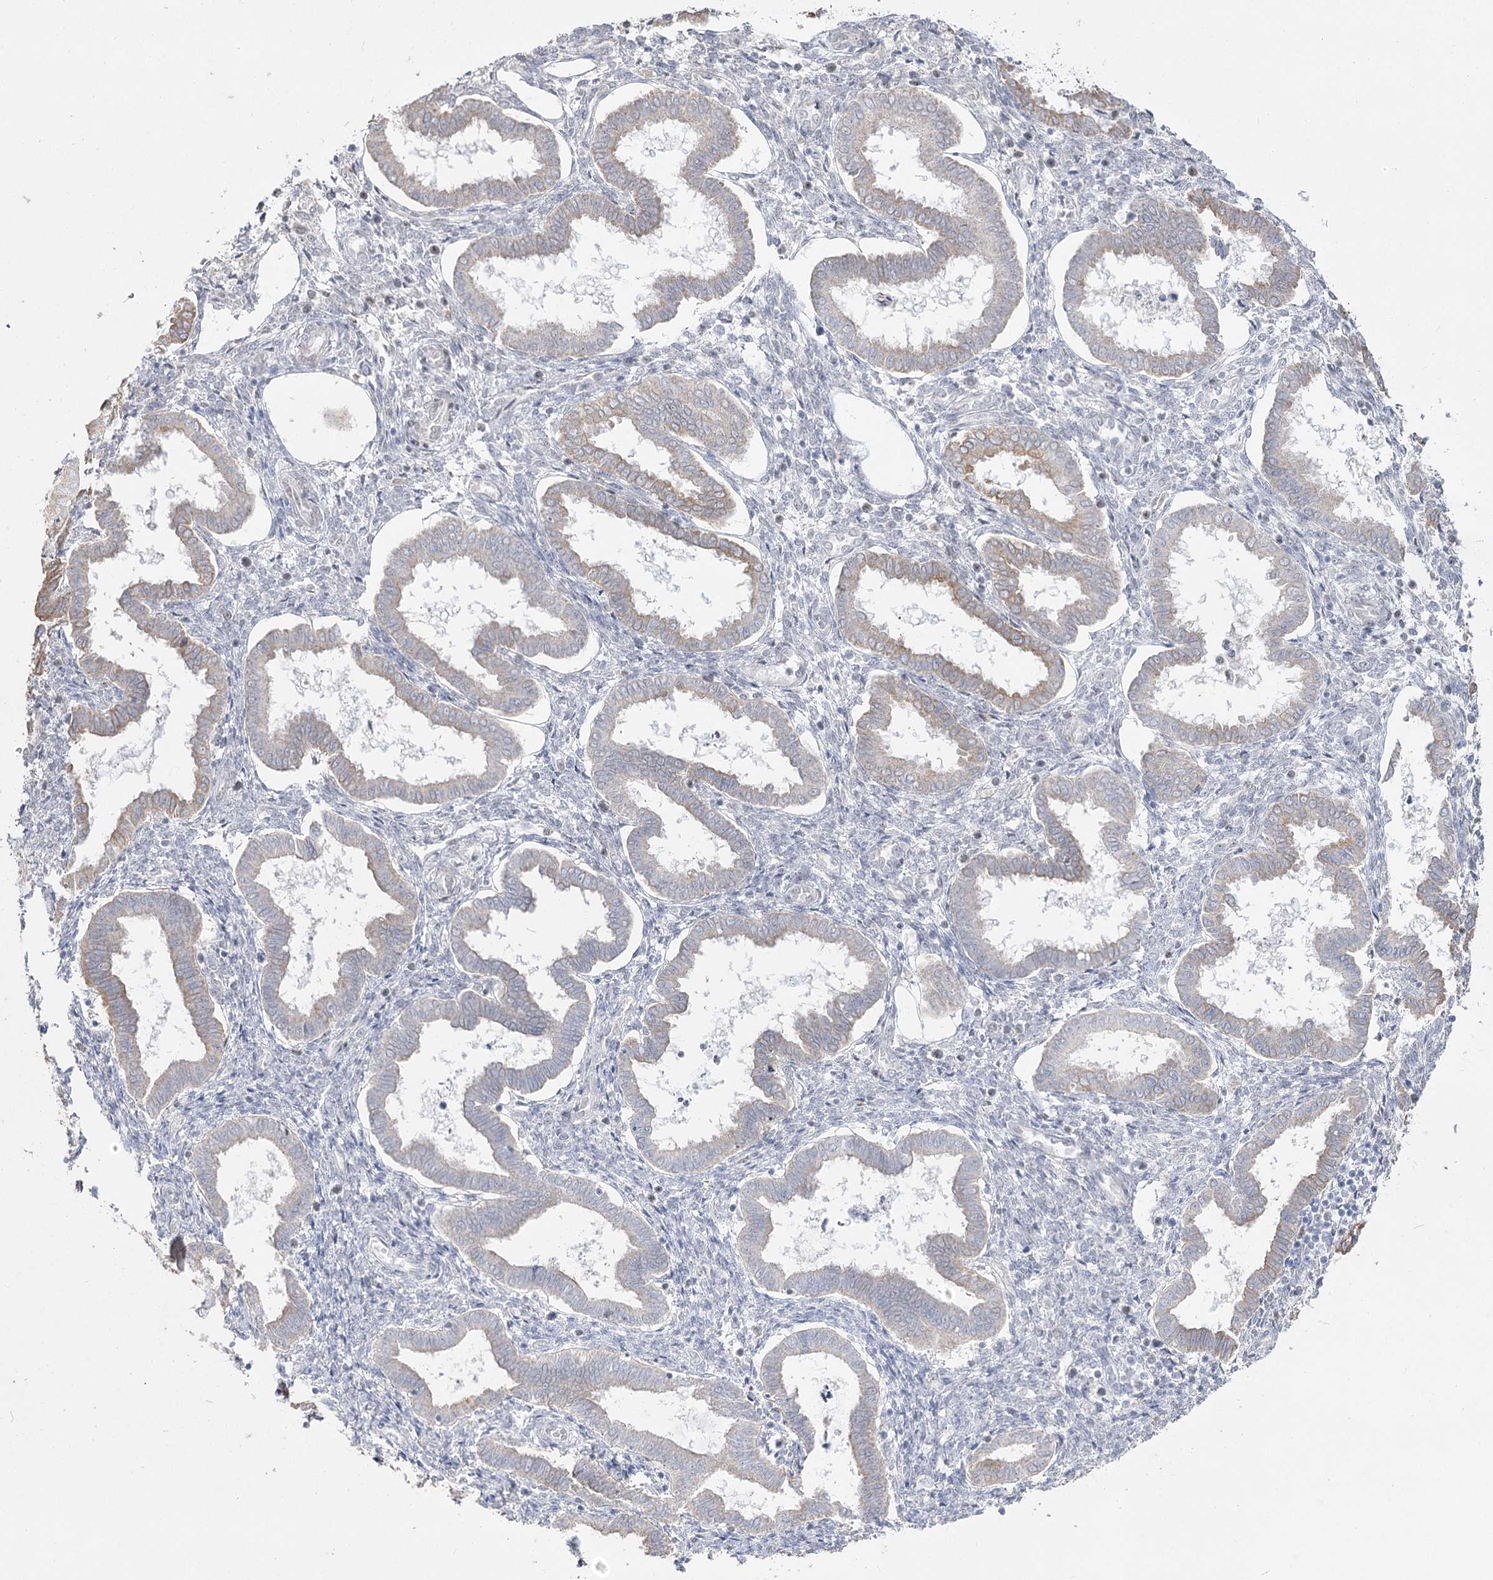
{"staining": {"intensity": "negative", "quantity": "none", "location": "none"}, "tissue": "endometrium", "cell_type": "Cells in endometrial stroma", "image_type": "normal", "snomed": [{"axis": "morphology", "description": "Normal tissue, NOS"}, {"axis": "topography", "description": "Endometrium"}], "caption": "High power microscopy image of an immunohistochemistry (IHC) photomicrograph of benign endometrium, revealing no significant positivity in cells in endometrial stroma.", "gene": "DDX50", "patient": {"sex": "female", "age": 24}}